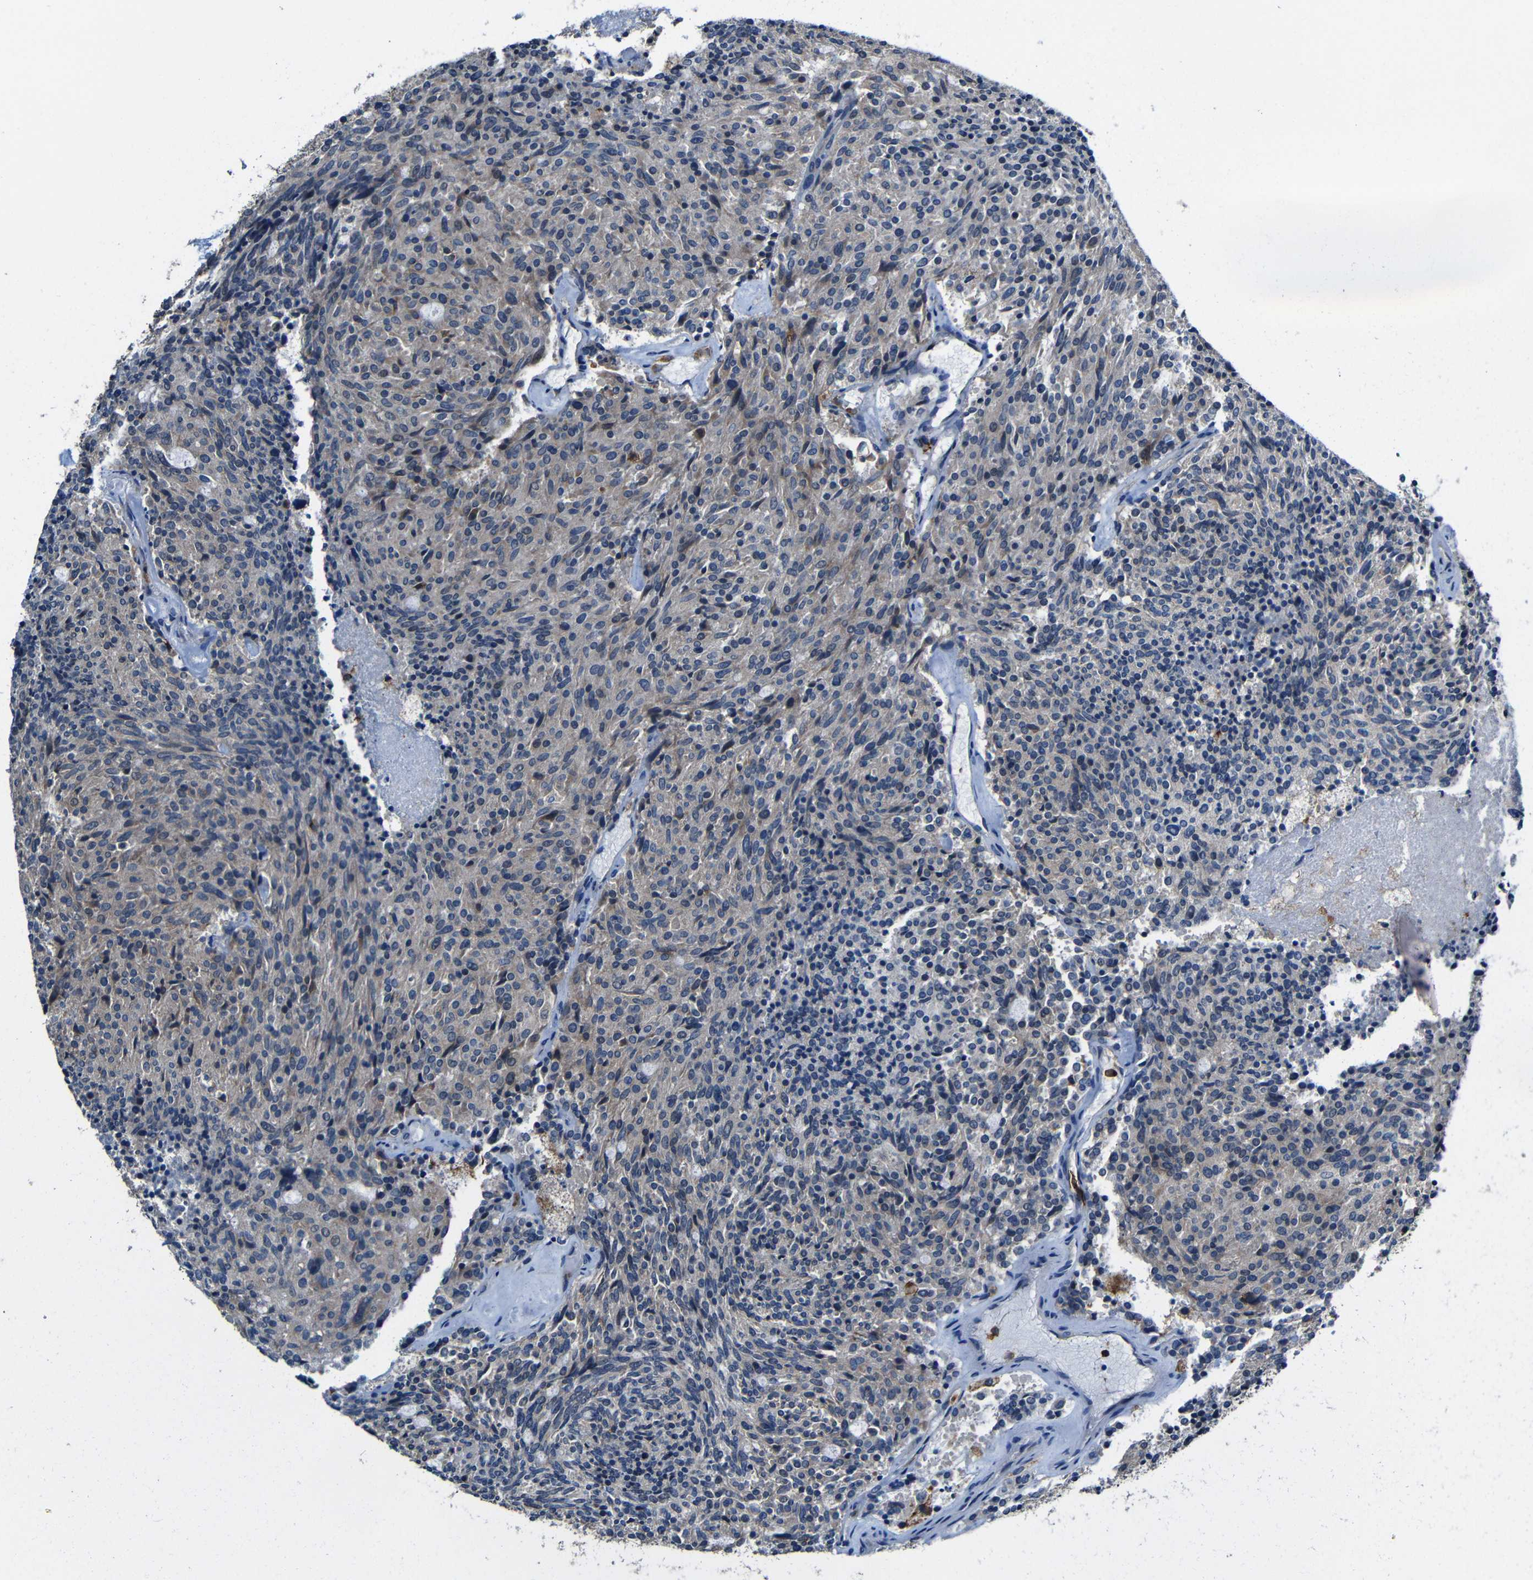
{"staining": {"intensity": "weak", "quantity": "25%-75%", "location": "cytoplasmic/membranous"}, "tissue": "carcinoid", "cell_type": "Tumor cells", "image_type": "cancer", "snomed": [{"axis": "morphology", "description": "Carcinoid, malignant, NOS"}, {"axis": "topography", "description": "Pancreas"}], "caption": "This is an image of immunohistochemistry (IHC) staining of carcinoid, which shows weak staining in the cytoplasmic/membranous of tumor cells.", "gene": "P2RY12", "patient": {"sex": "female", "age": 54}}